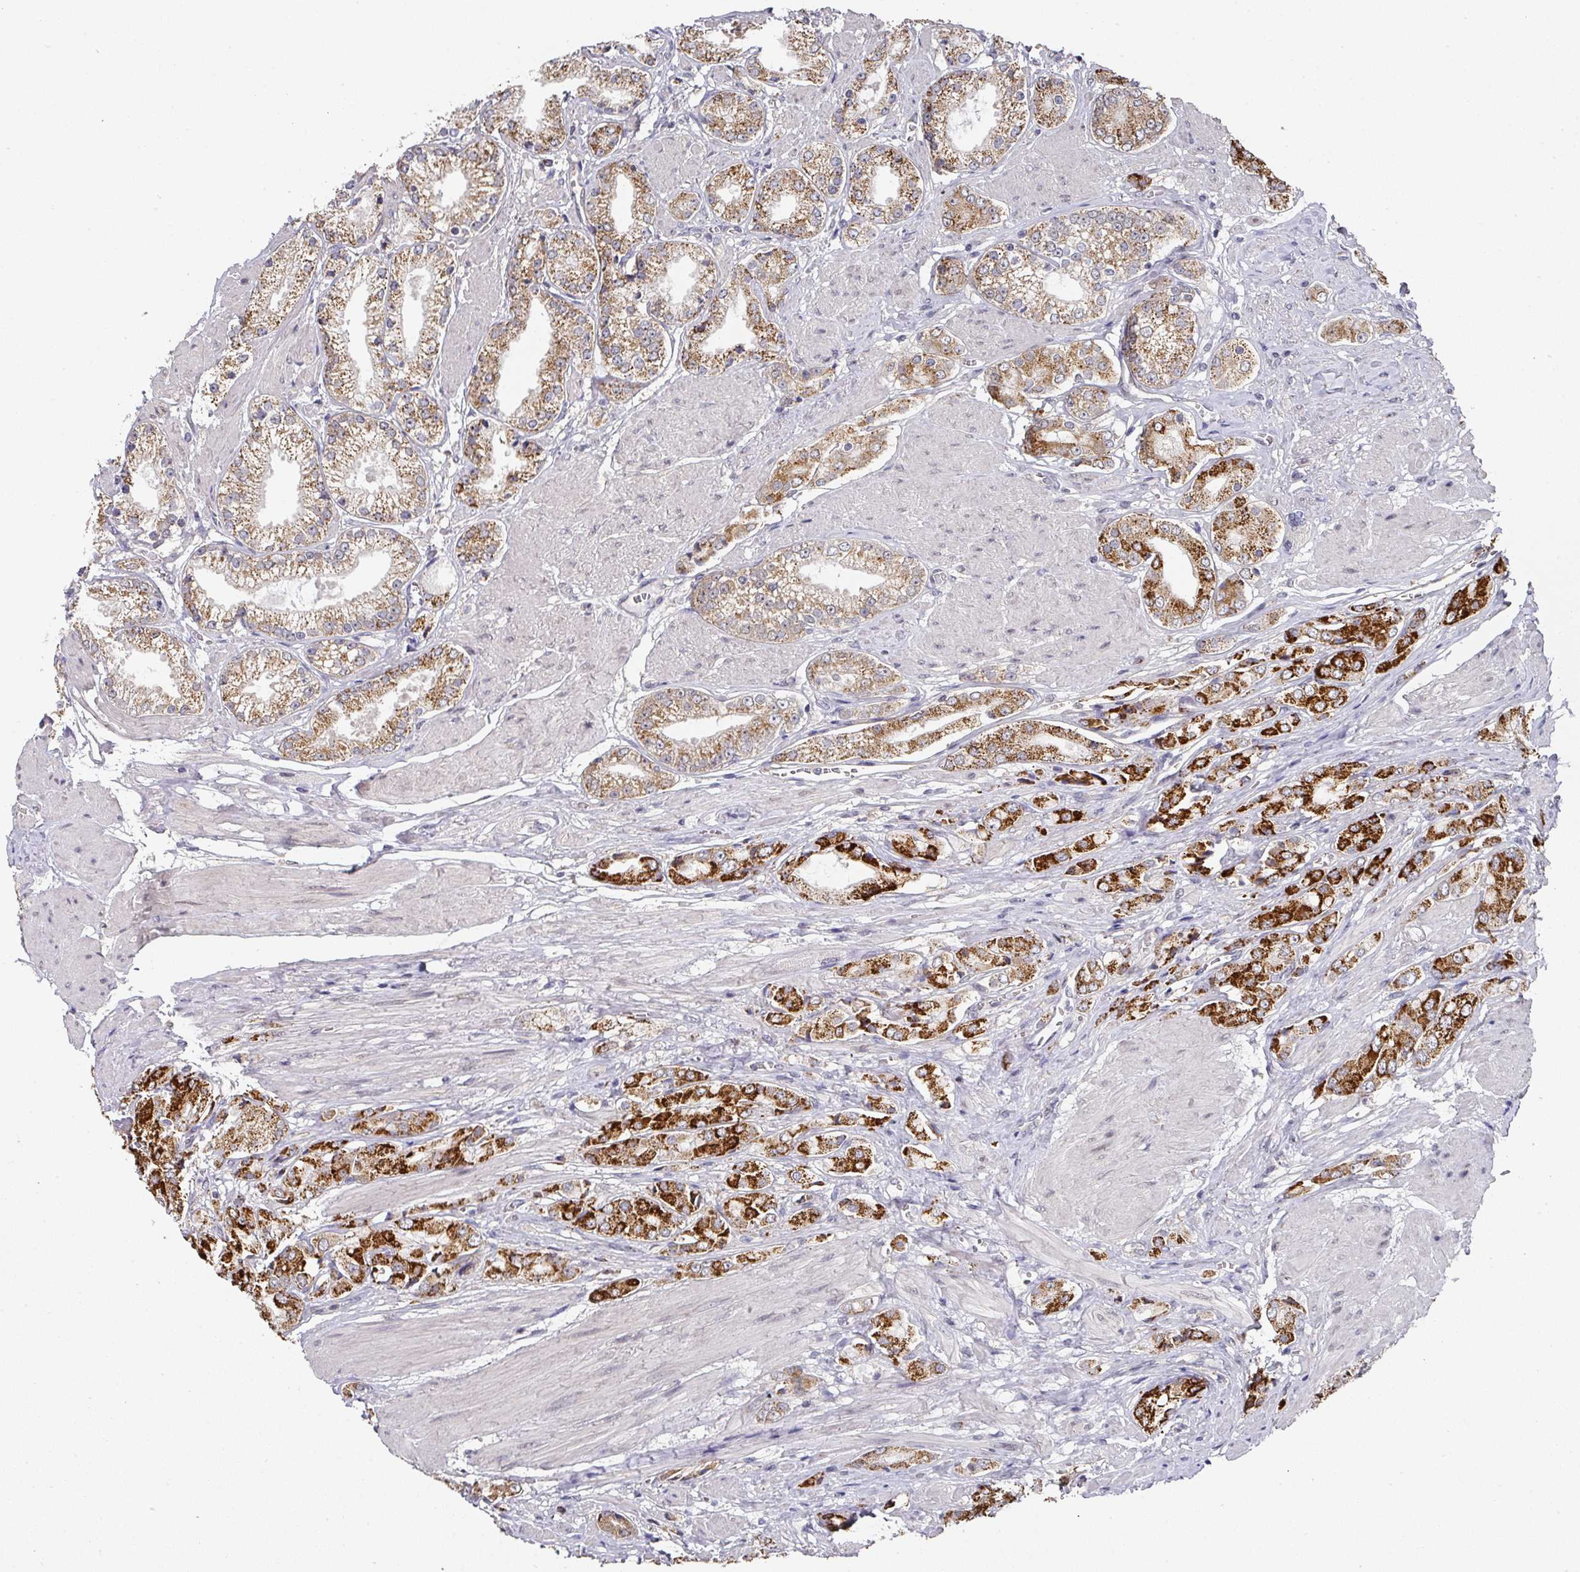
{"staining": {"intensity": "strong", "quantity": "25%-75%", "location": "cytoplasmic/membranous"}, "tissue": "prostate cancer", "cell_type": "Tumor cells", "image_type": "cancer", "snomed": [{"axis": "morphology", "description": "Adenocarcinoma, High grade"}, {"axis": "topography", "description": "Prostate and seminal vesicle, NOS"}], "caption": "Protein staining exhibits strong cytoplasmic/membranous staining in about 25%-75% of tumor cells in prostate cancer (high-grade adenocarcinoma).", "gene": "C18orf25", "patient": {"sex": "male", "age": 64}}